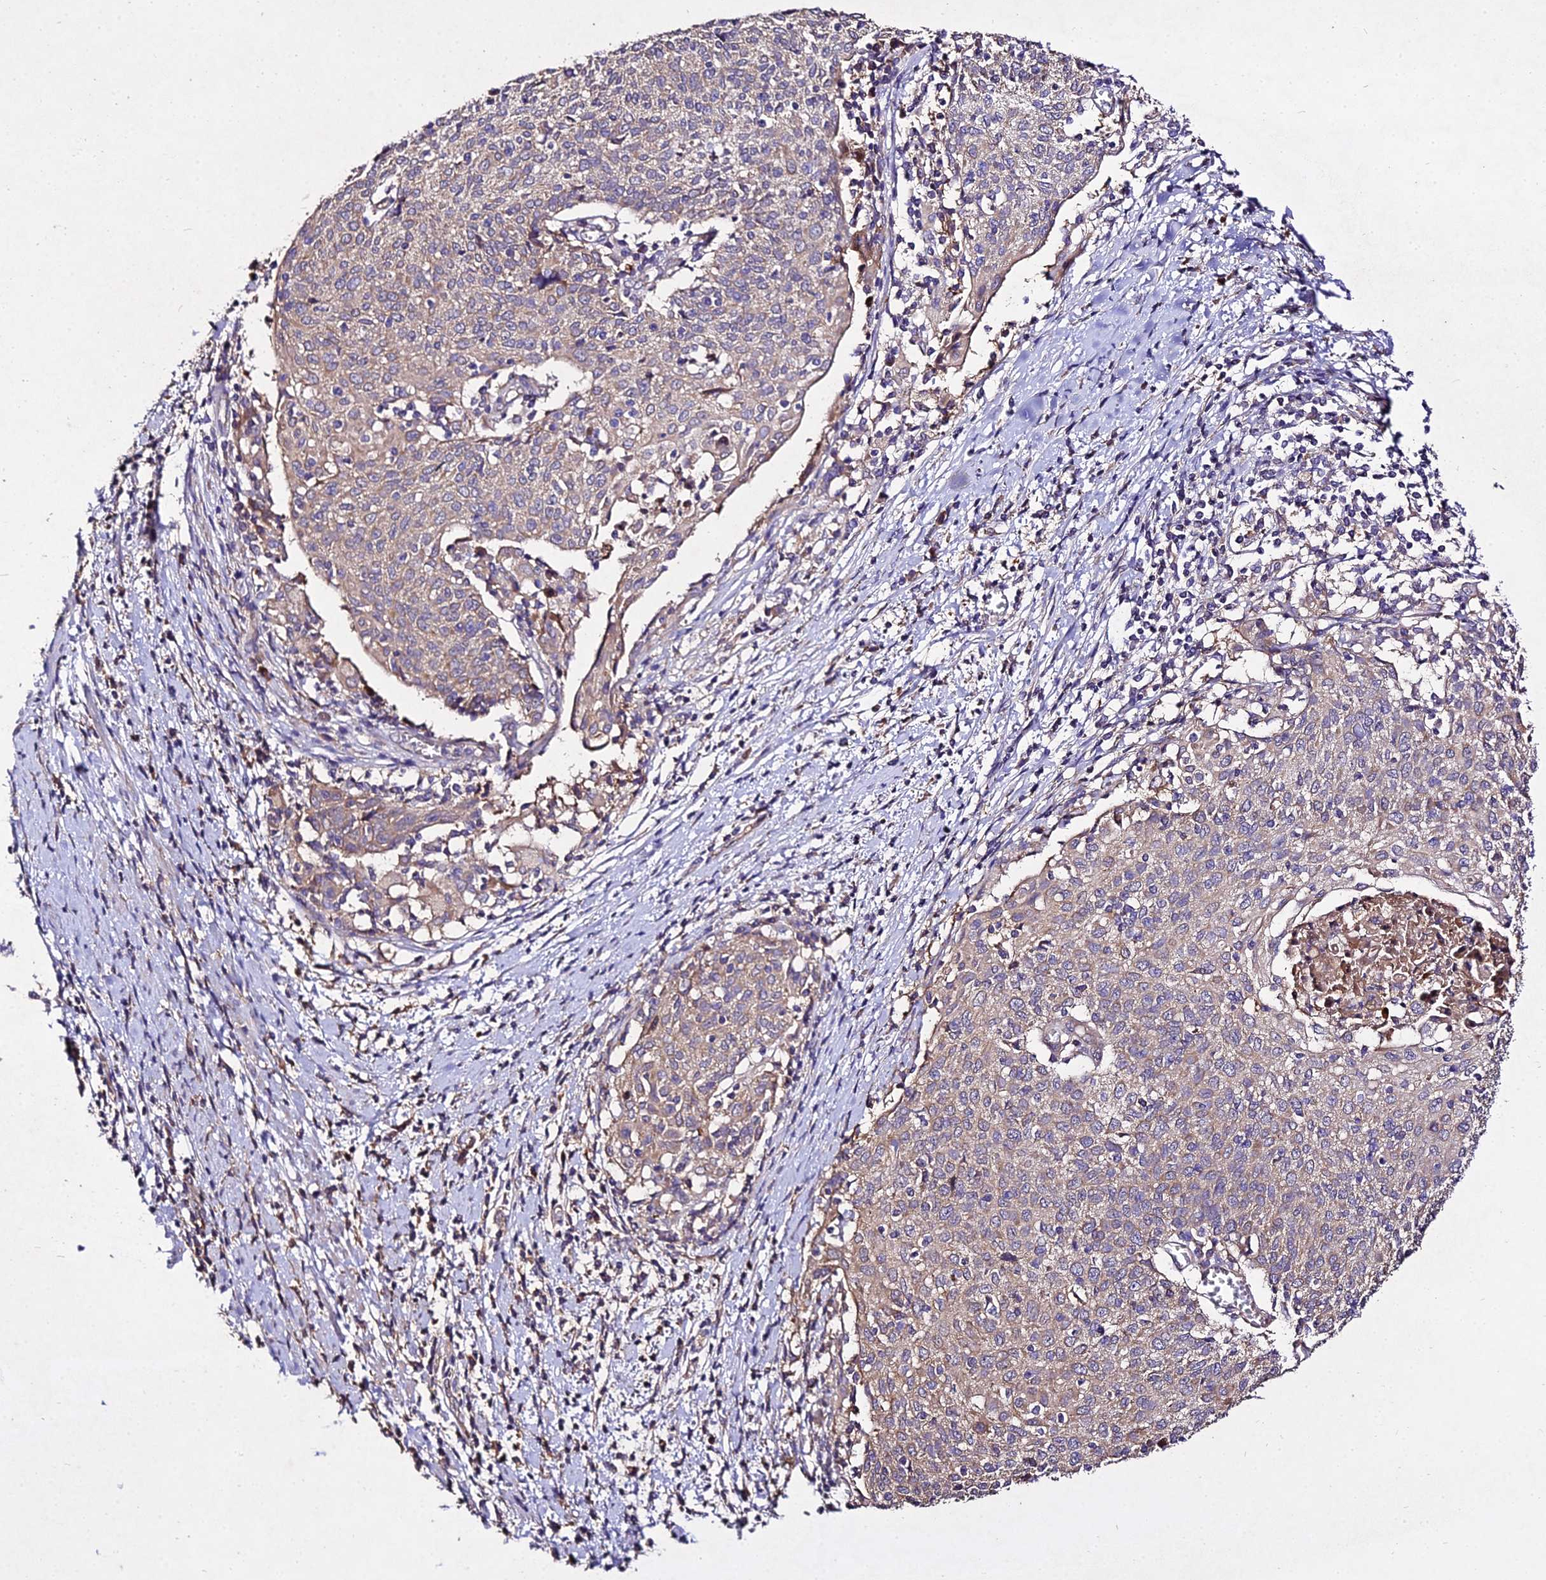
{"staining": {"intensity": "weak", "quantity": ">75%", "location": "cytoplasmic/membranous"}, "tissue": "cervical cancer", "cell_type": "Tumor cells", "image_type": "cancer", "snomed": [{"axis": "morphology", "description": "Squamous cell carcinoma, NOS"}, {"axis": "topography", "description": "Cervix"}], "caption": "Cervical squamous cell carcinoma stained with a protein marker shows weak staining in tumor cells.", "gene": "AP3M2", "patient": {"sex": "female", "age": 52}}